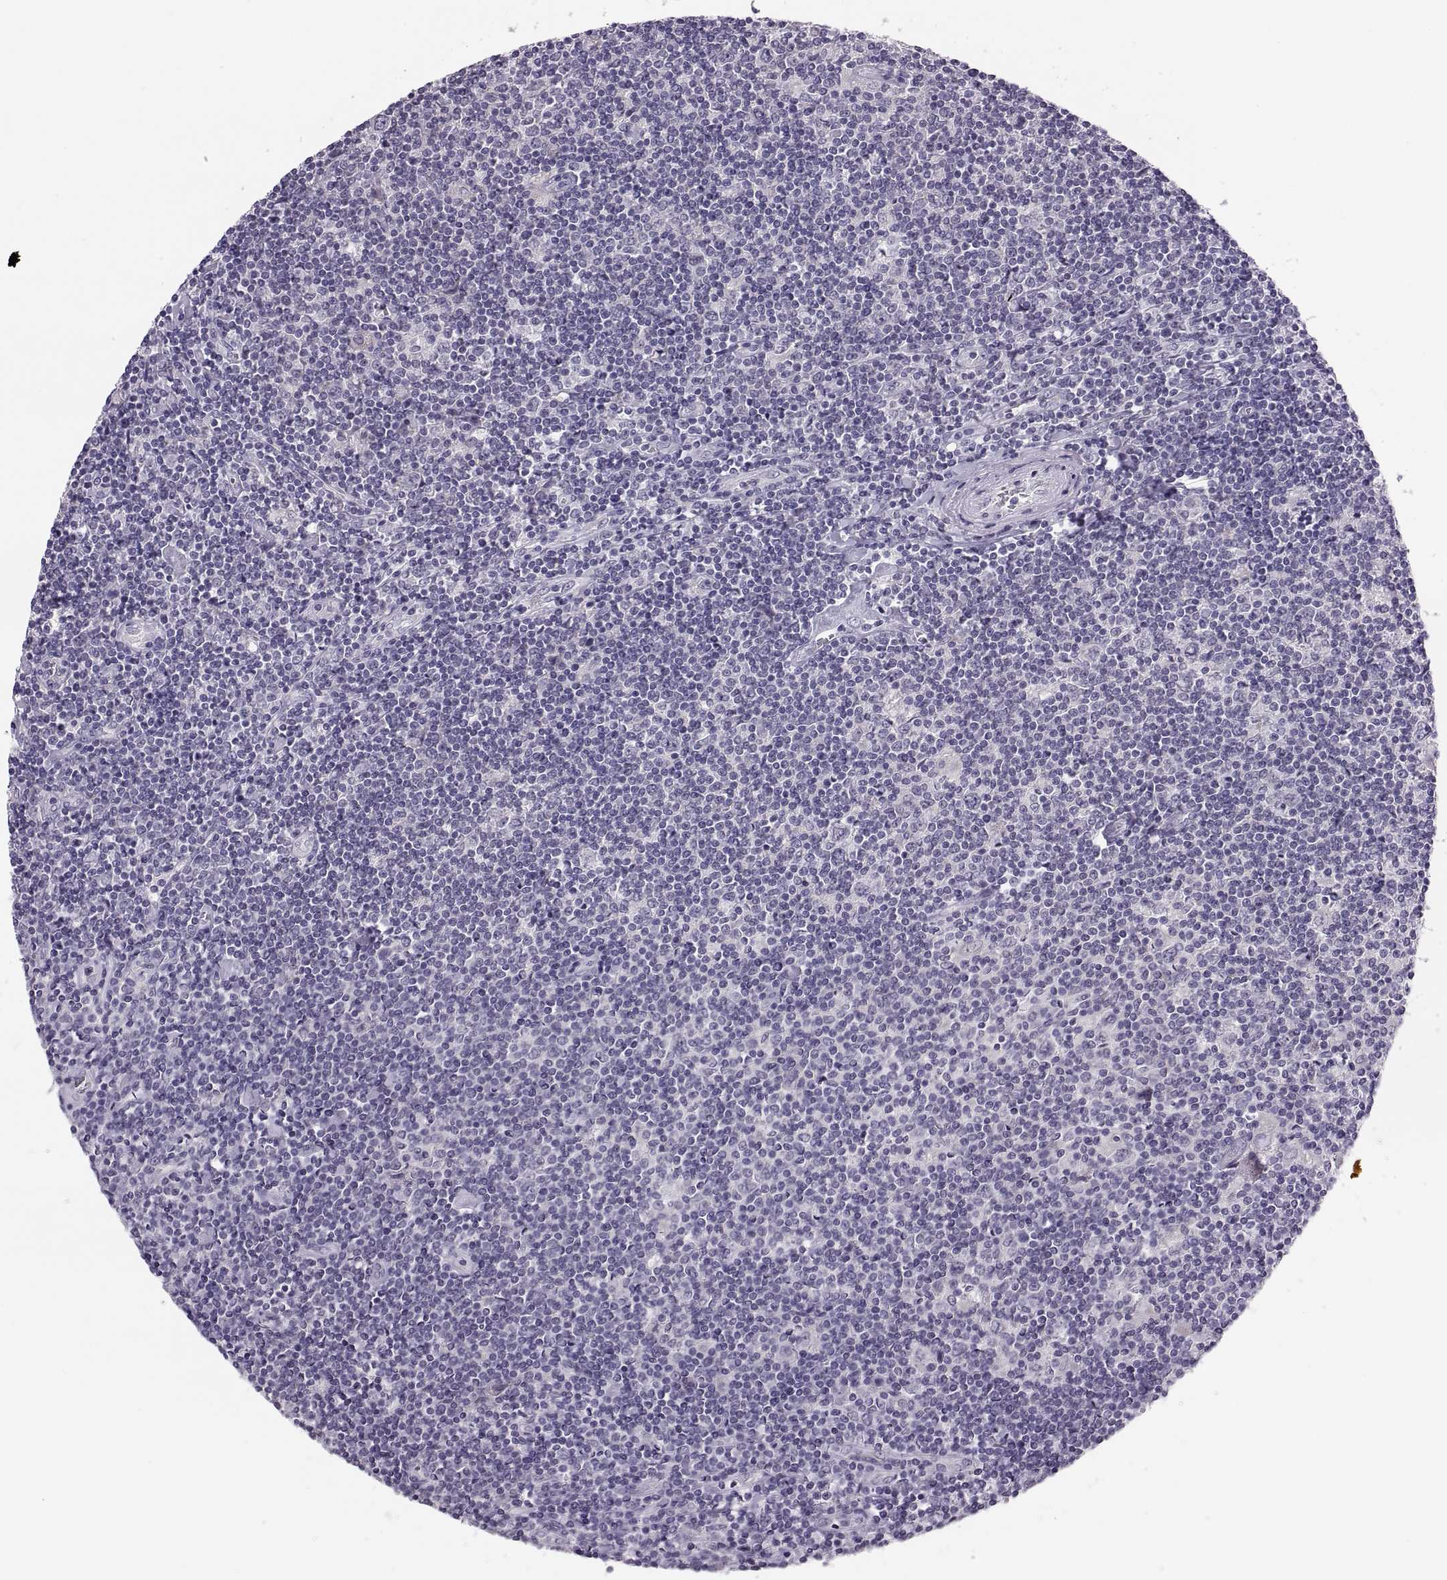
{"staining": {"intensity": "negative", "quantity": "none", "location": "none"}, "tissue": "lymphoma", "cell_type": "Tumor cells", "image_type": "cancer", "snomed": [{"axis": "morphology", "description": "Hodgkin's disease, NOS"}, {"axis": "topography", "description": "Lymph node"}], "caption": "This is a image of immunohistochemistry (IHC) staining of lymphoma, which shows no expression in tumor cells. (Immunohistochemistry (ihc), brightfield microscopy, high magnification).", "gene": "ADH6", "patient": {"sex": "male", "age": 40}}